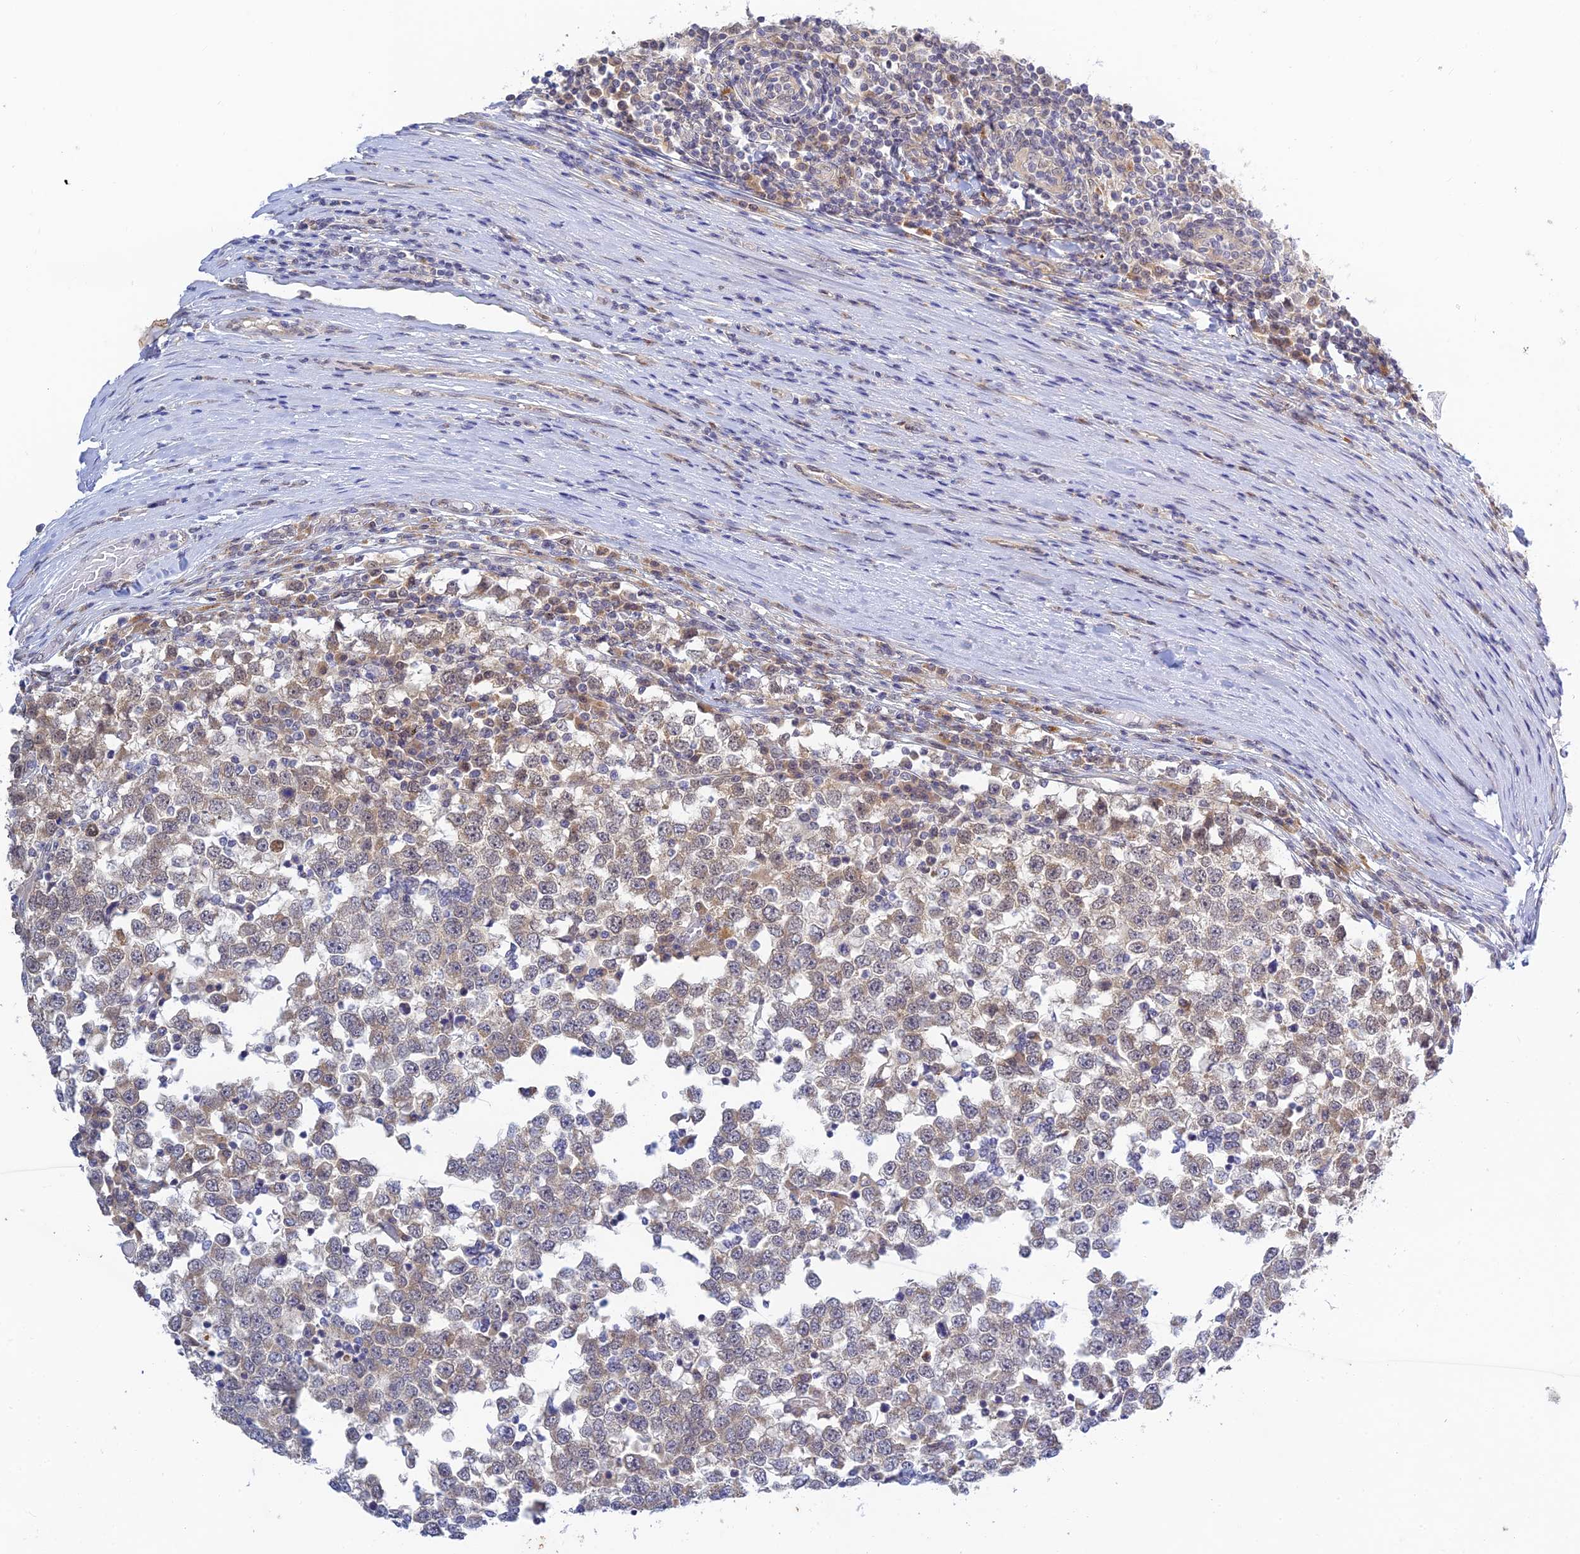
{"staining": {"intensity": "weak", "quantity": "25%-75%", "location": "cytoplasmic/membranous,nuclear"}, "tissue": "testis cancer", "cell_type": "Tumor cells", "image_type": "cancer", "snomed": [{"axis": "morphology", "description": "Seminoma, NOS"}, {"axis": "topography", "description": "Testis"}], "caption": "Immunohistochemical staining of testis cancer displays weak cytoplasmic/membranous and nuclear protein positivity in about 25%-75% of tumor cells.", "gene": "SKIC8", "patient": {"sex": "male", "age": 65}}